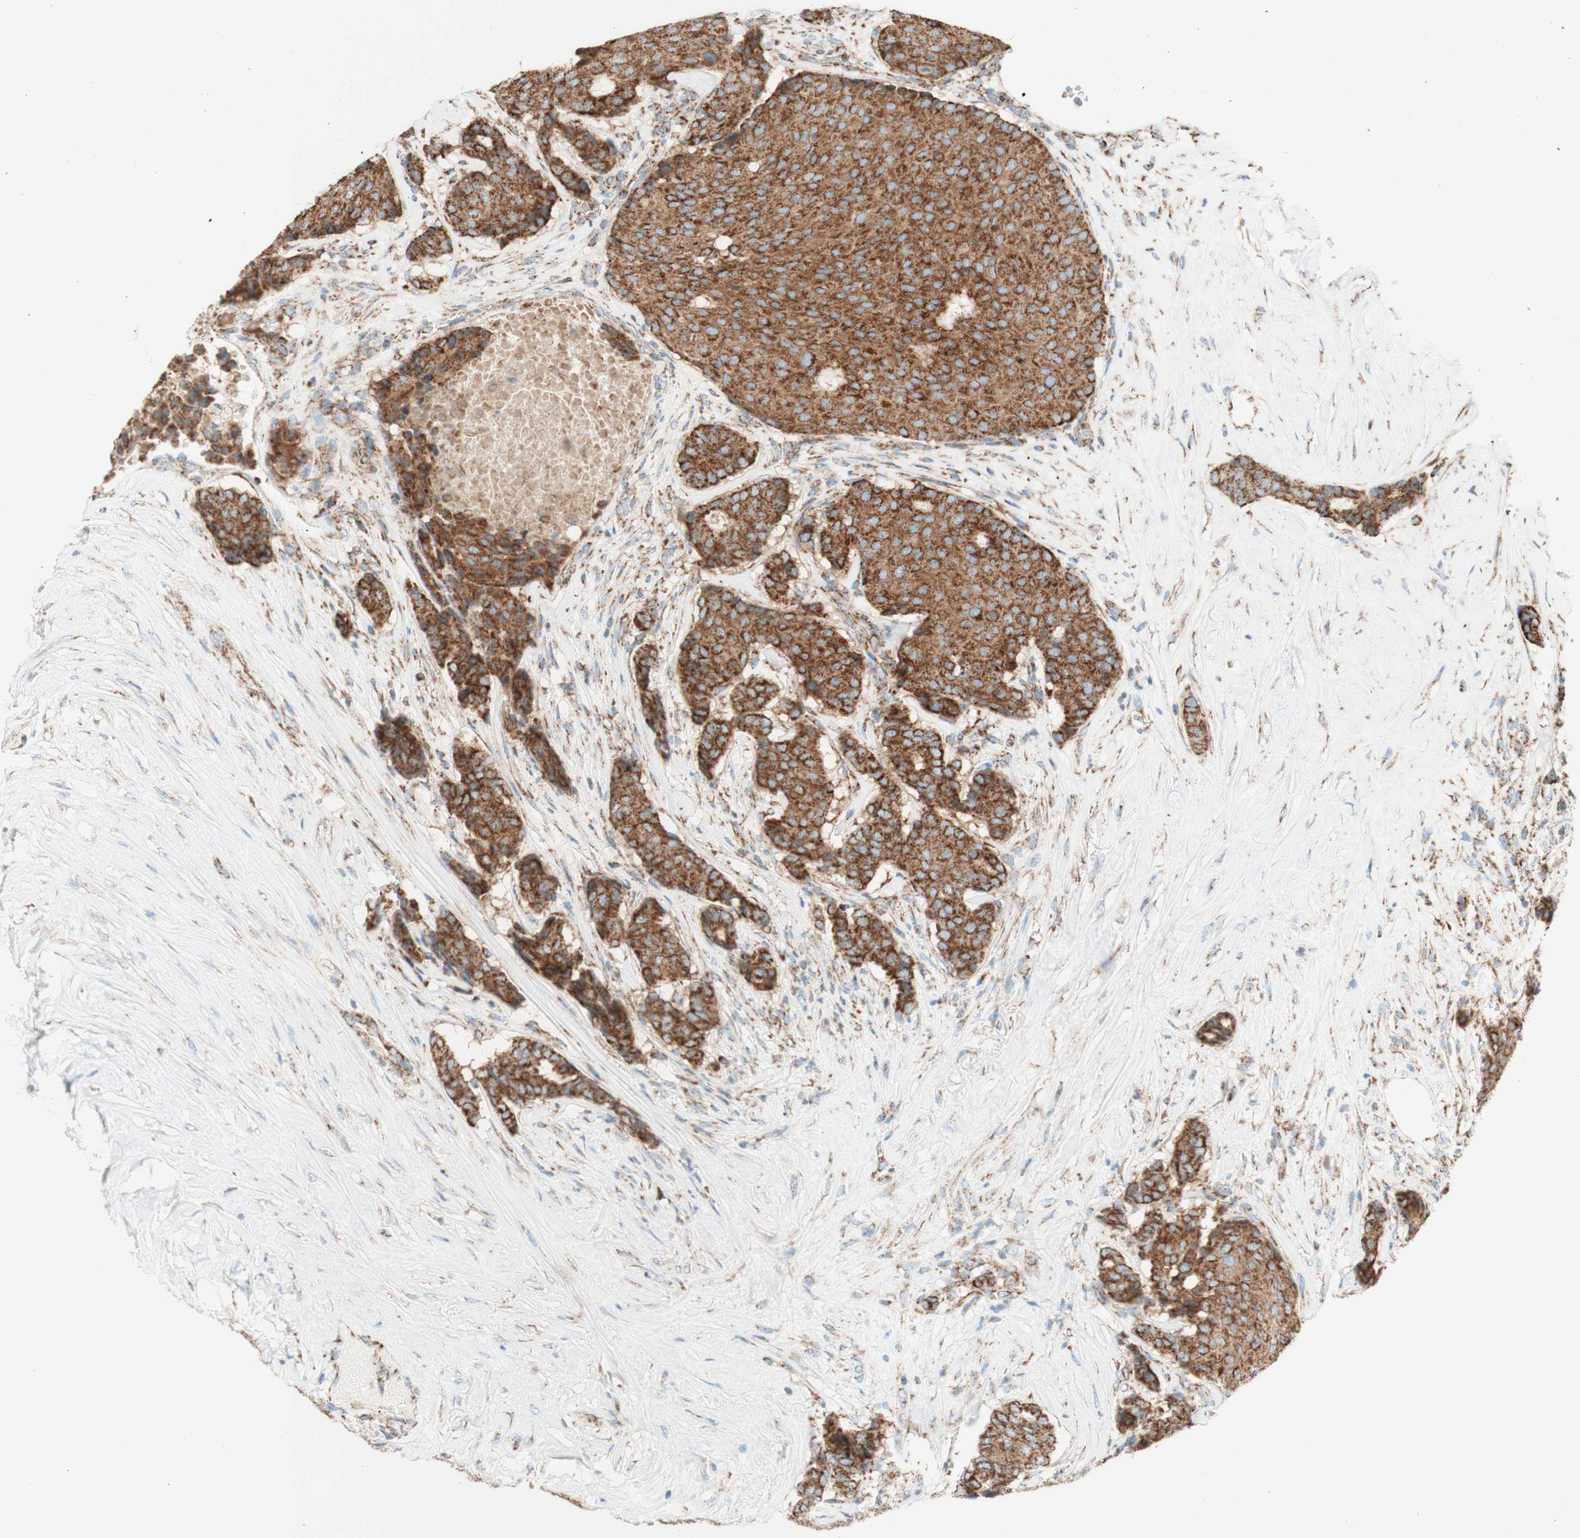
{"staining": {"intensity": "strong", "quantity": ">75%", "location": "cytoplasmic/membranous"}, "tissue": "breast cancer", "cell_type": "Tumor cells", "image_type": "cancer", "snomed": [{"axis": "morphology", "description": "Duct carcinoma"}, {"axis": "topography", "description": "Breast"}], "caption": "Strong cytoplasmic/membranous expression for a protein is appreciated in about >75% of tumor cells of breast cancer (intraductal carcinoma) using immunohistochemistry.", "gene": "TOMM20", "patient": {"sex": "female", "age": 75}}